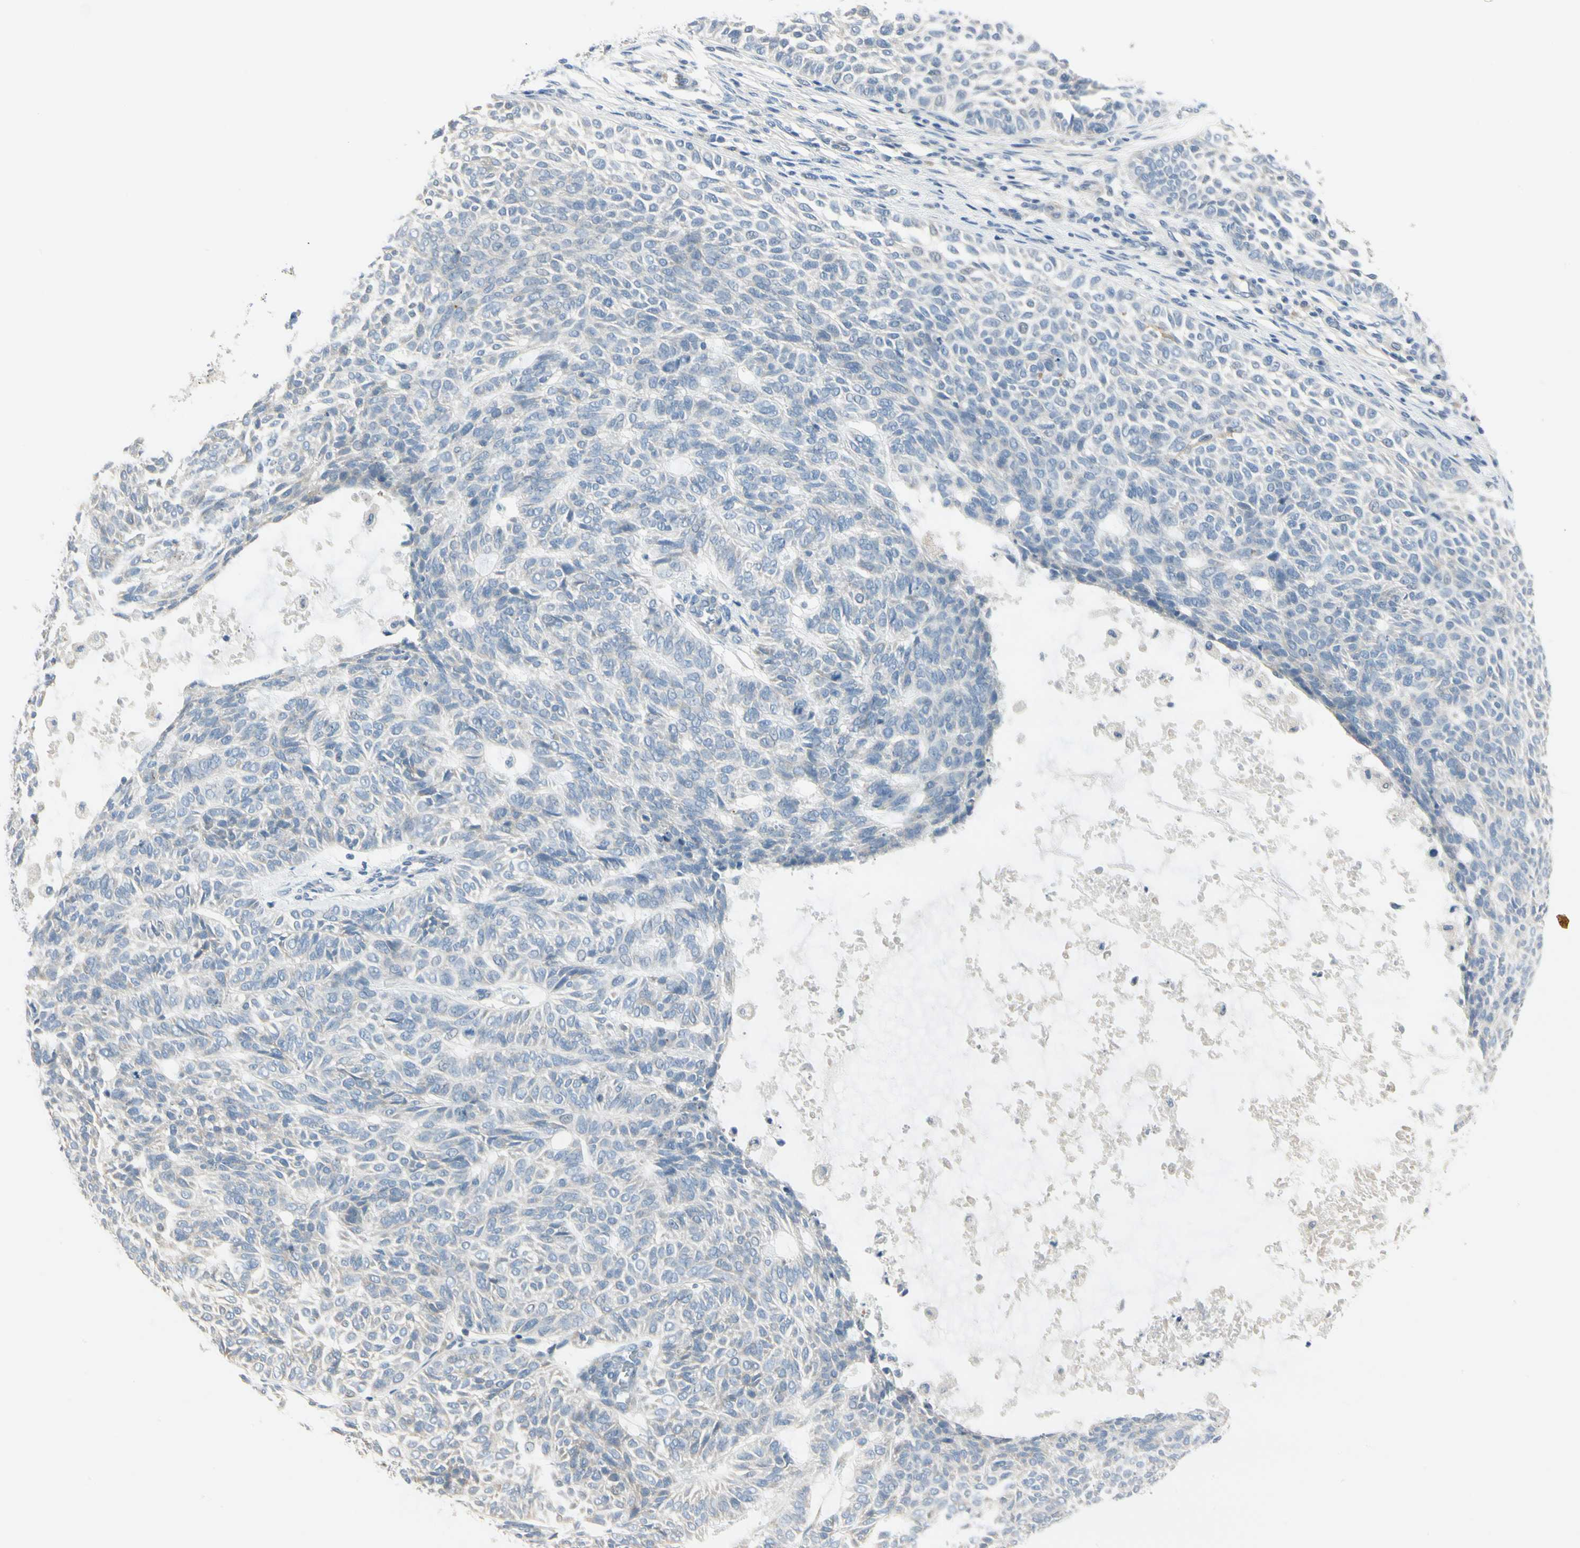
{"staining": {"intensity": "negative", "quantity": "none", "location": "none"}, "tissue": "skin cancer", "cell_type": "Tumor cells", "image_type": "cancer", "snomed": [{"axis": "morphology", "description": "Basal cell carcinoma"}, {"axis": "topography", "description": "Skin"}], "caption": "A photomicrograph of basal cell carcinoma (skin) stained for a protein displays no brown staining in tumor cells. The staining is performed using DAB brown chromogen with nuclei counter-stained in using hematoxylin.", "gene": "SPINK4", "patient": {"sex": "male", "age": 87}}